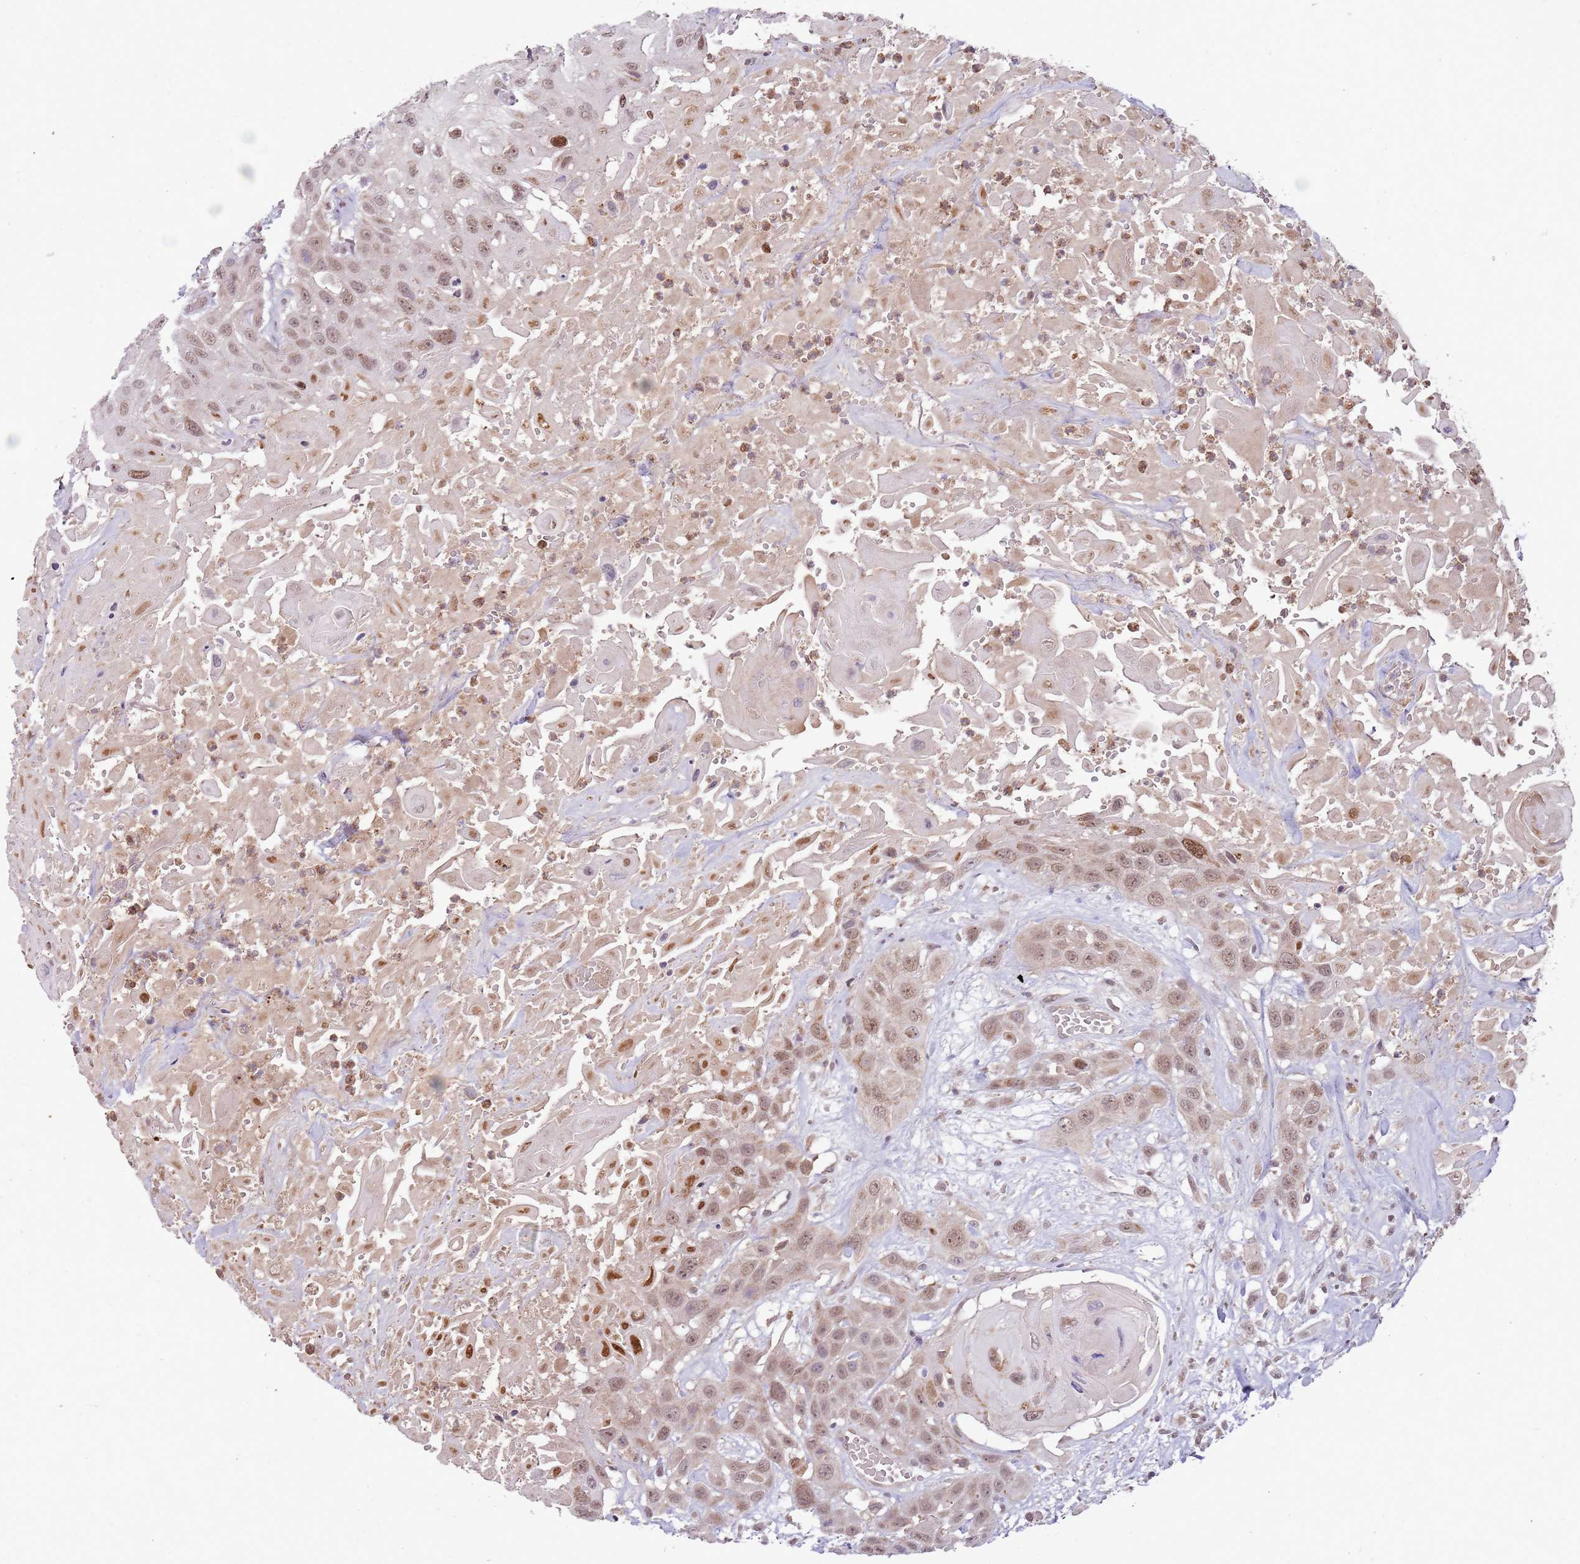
{"staining": {"intensity": "moderate", "quantity": ">75%", "location": "nuclear"}, "tissue": "head and neck cancer", "cell_type": "Tumor cells", "image_type": "cancer", "snomed": [{"axis": "morphology", "description": "Squamous cell carcinoma, NOS"}, {"axis": "topography", "description": "Head-Neck"}], "caption": "This photomicrograph shows IHC staining of human head and neck squamous cell carcinoma, with medium moderate nuclear positivity in about >75% of tumor cells.", "gene": "NBPF6", "patient": {"sex": "male", "age": 81}}